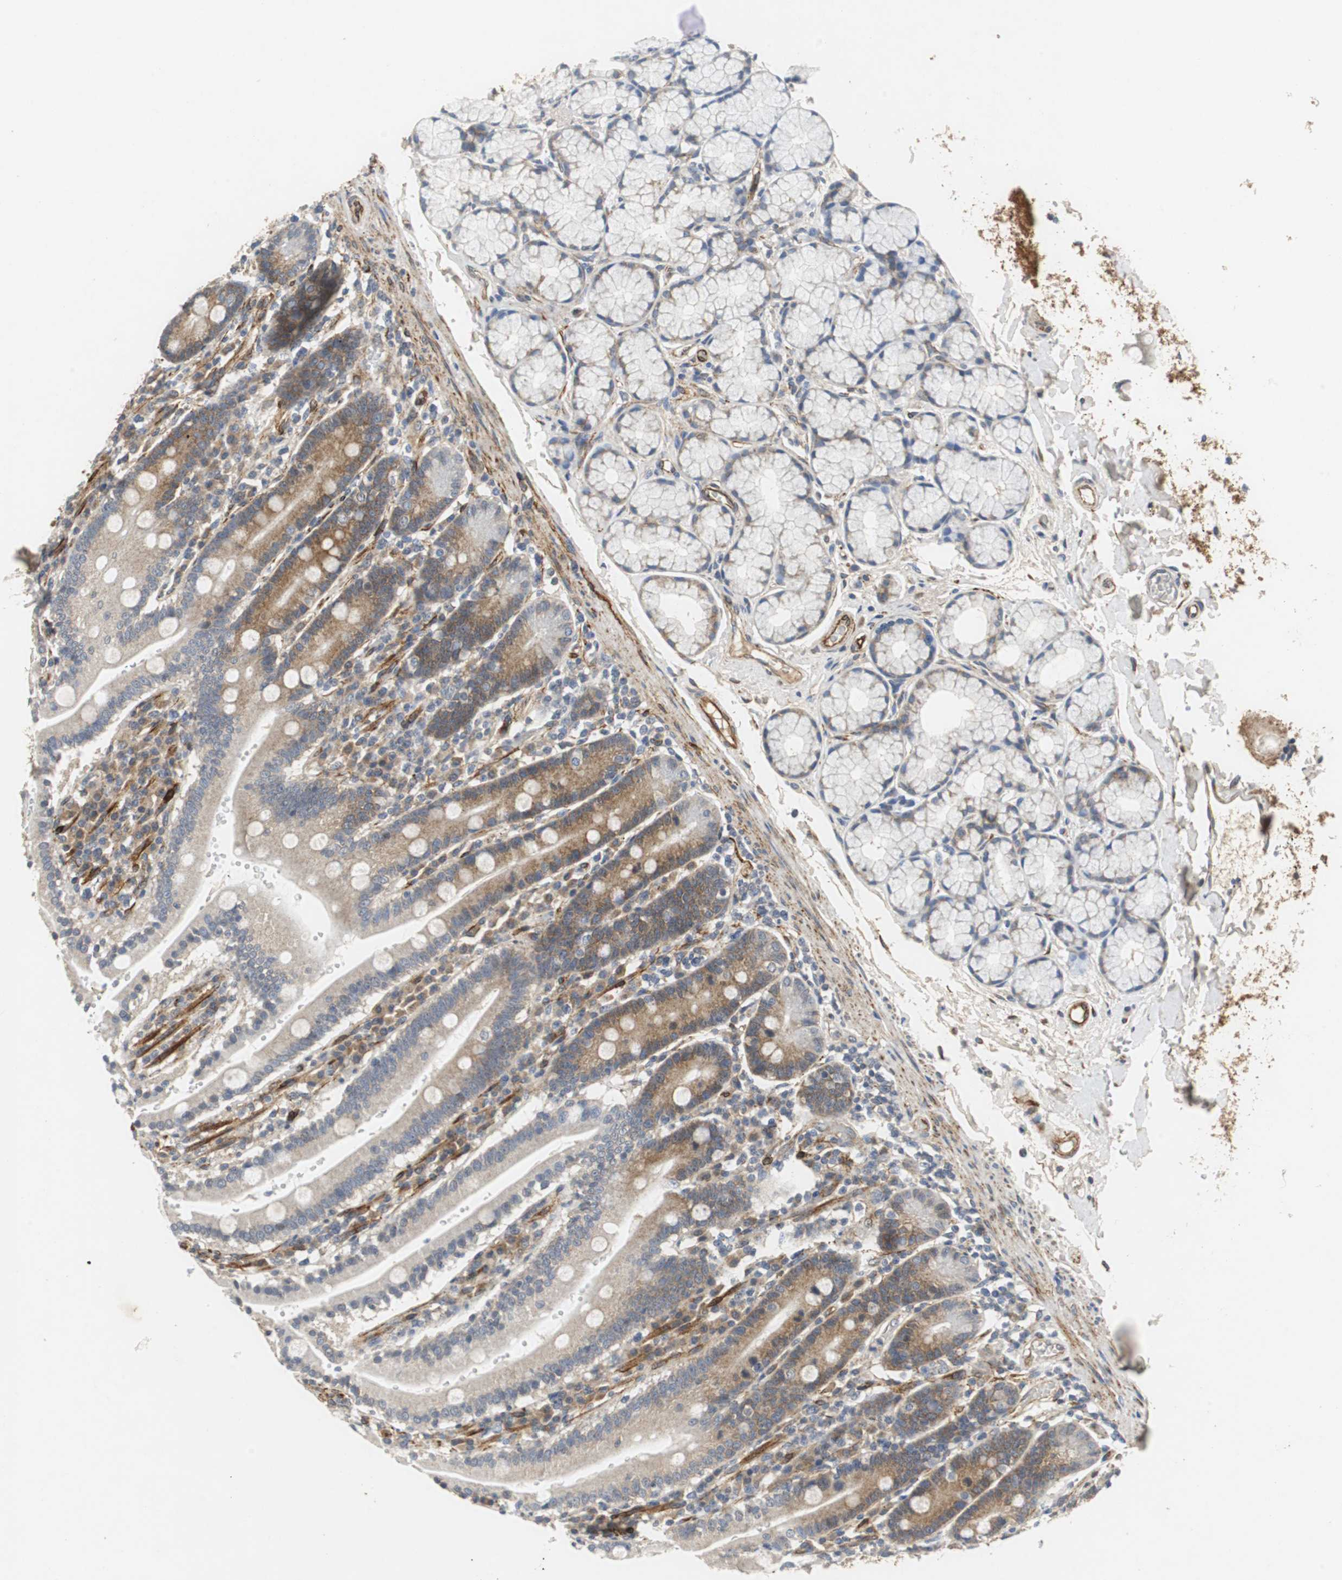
{"staining": {"intensity": "moderate", "quantity": ">75%", "location": "cytoplasmic/membranous"}, "tissue": "duodenum", "cell_type": "Glandular cells", "image_type": "normal", "snomed": [{"axis": "morphology", "description": "Normal tissue, NOS"}, {"axis": "topography", "description": "Small intestine, NOS"}], "caption": "Glandular cells display medium levels of moderate cytoplasmic/membranous expression in approximately >75% of cells in benign human duodenum. (DAB (3,3'-diaminobenzidine) IHC with brightfield microscopy, high magnification).", "gene": "ISCU", "patient": {"sex": "female", "age": 71}}